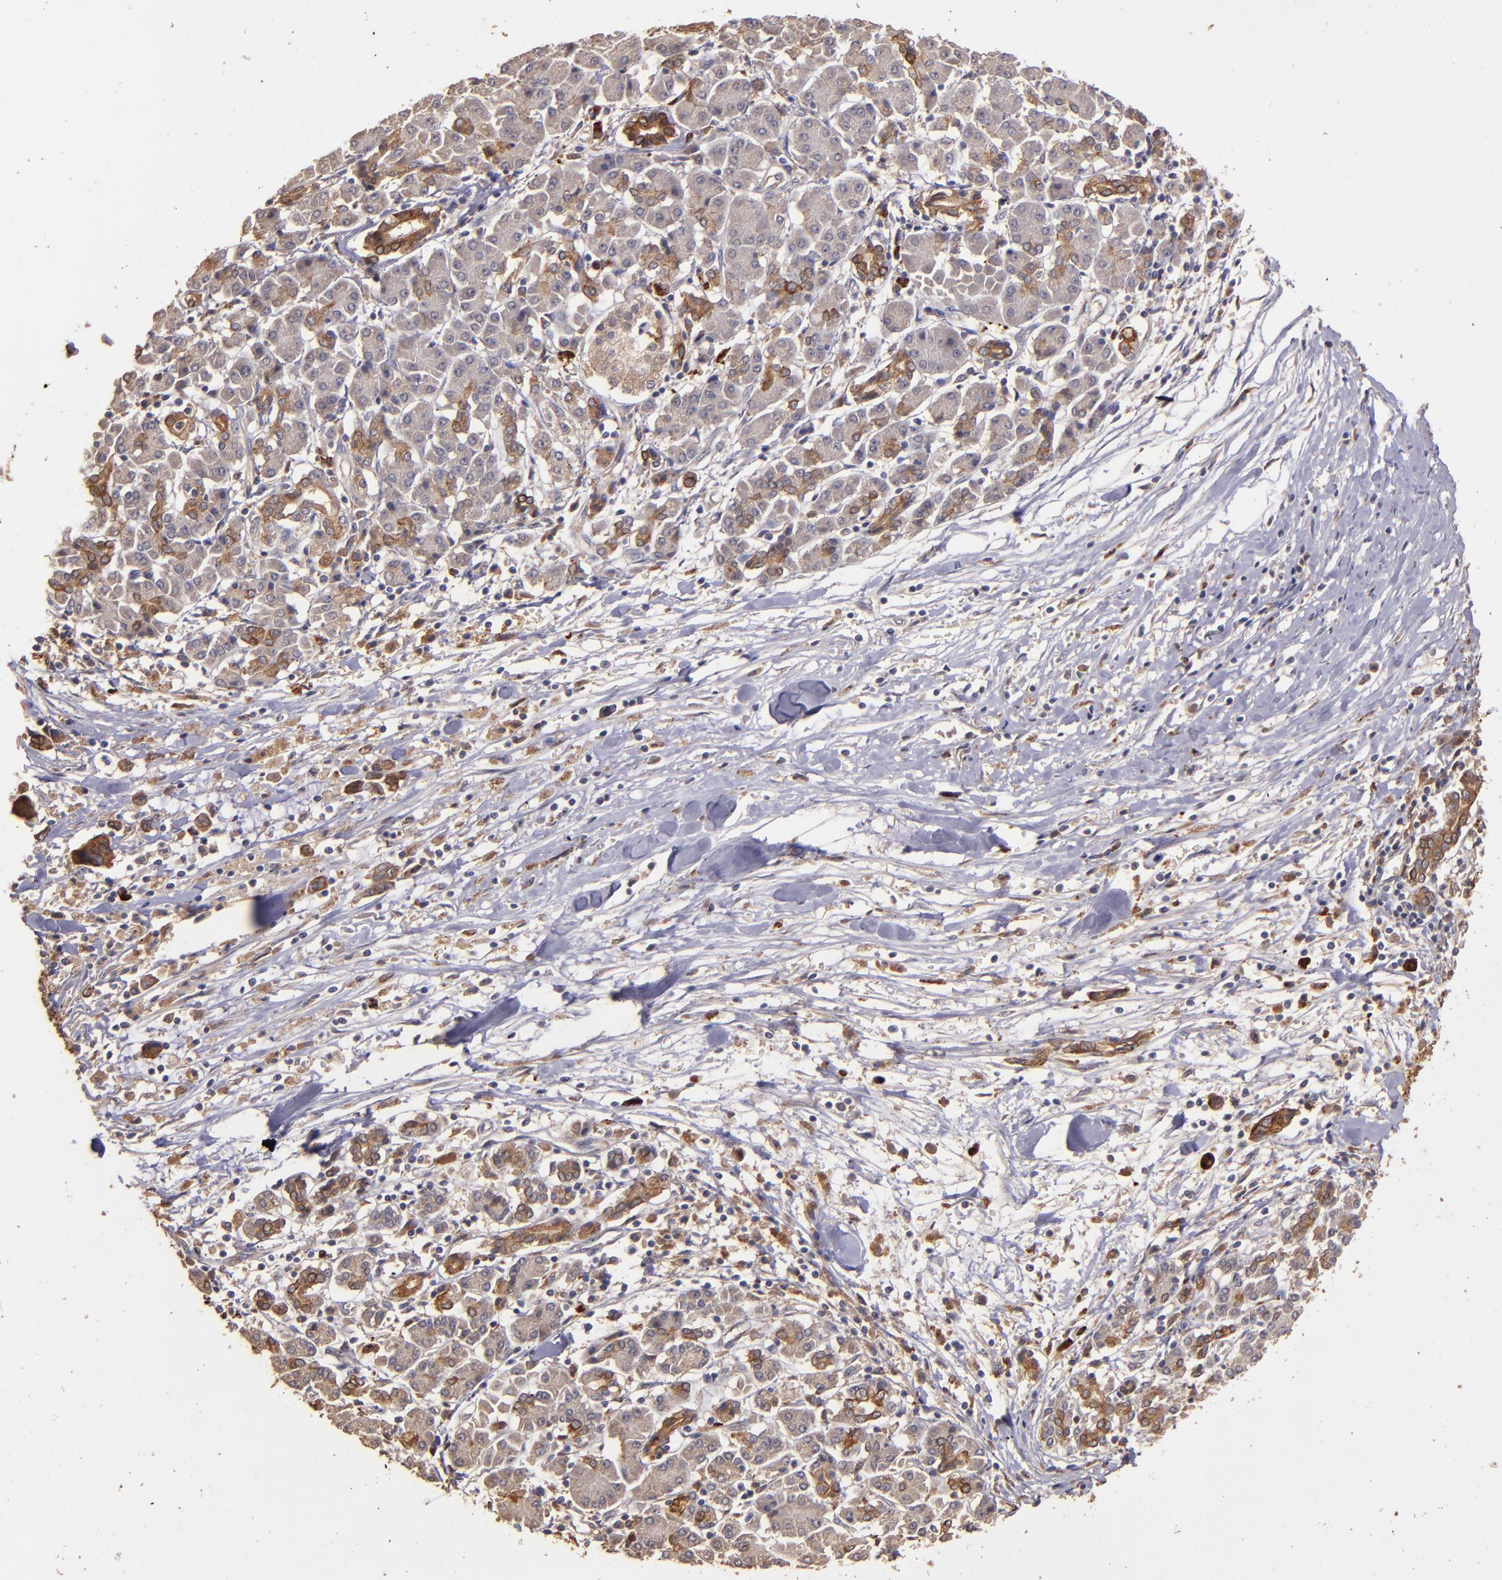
{"staining": {"intensity": "moderate", "quantity": ">75%", "location": "cytoplasmic/membranous"}, "tissue": "pancreatic cancer", "cell_type": "Tumor cells", "image_type": "cancer", "snomed": [{"axis": "morphology", "description": "Adenocarcinoma, NOS"}, {"axis": "topography", "description": "Pancreas"}], "caption": "Immunohistochemistry of pancreatic adenocarcinoma demonstrates medium levels of moderate cytoplasmic/membranous positivity in about >75% of tumor cells.", "gene": "SRRD", "patient": {"sex": "female", "age": 57}}